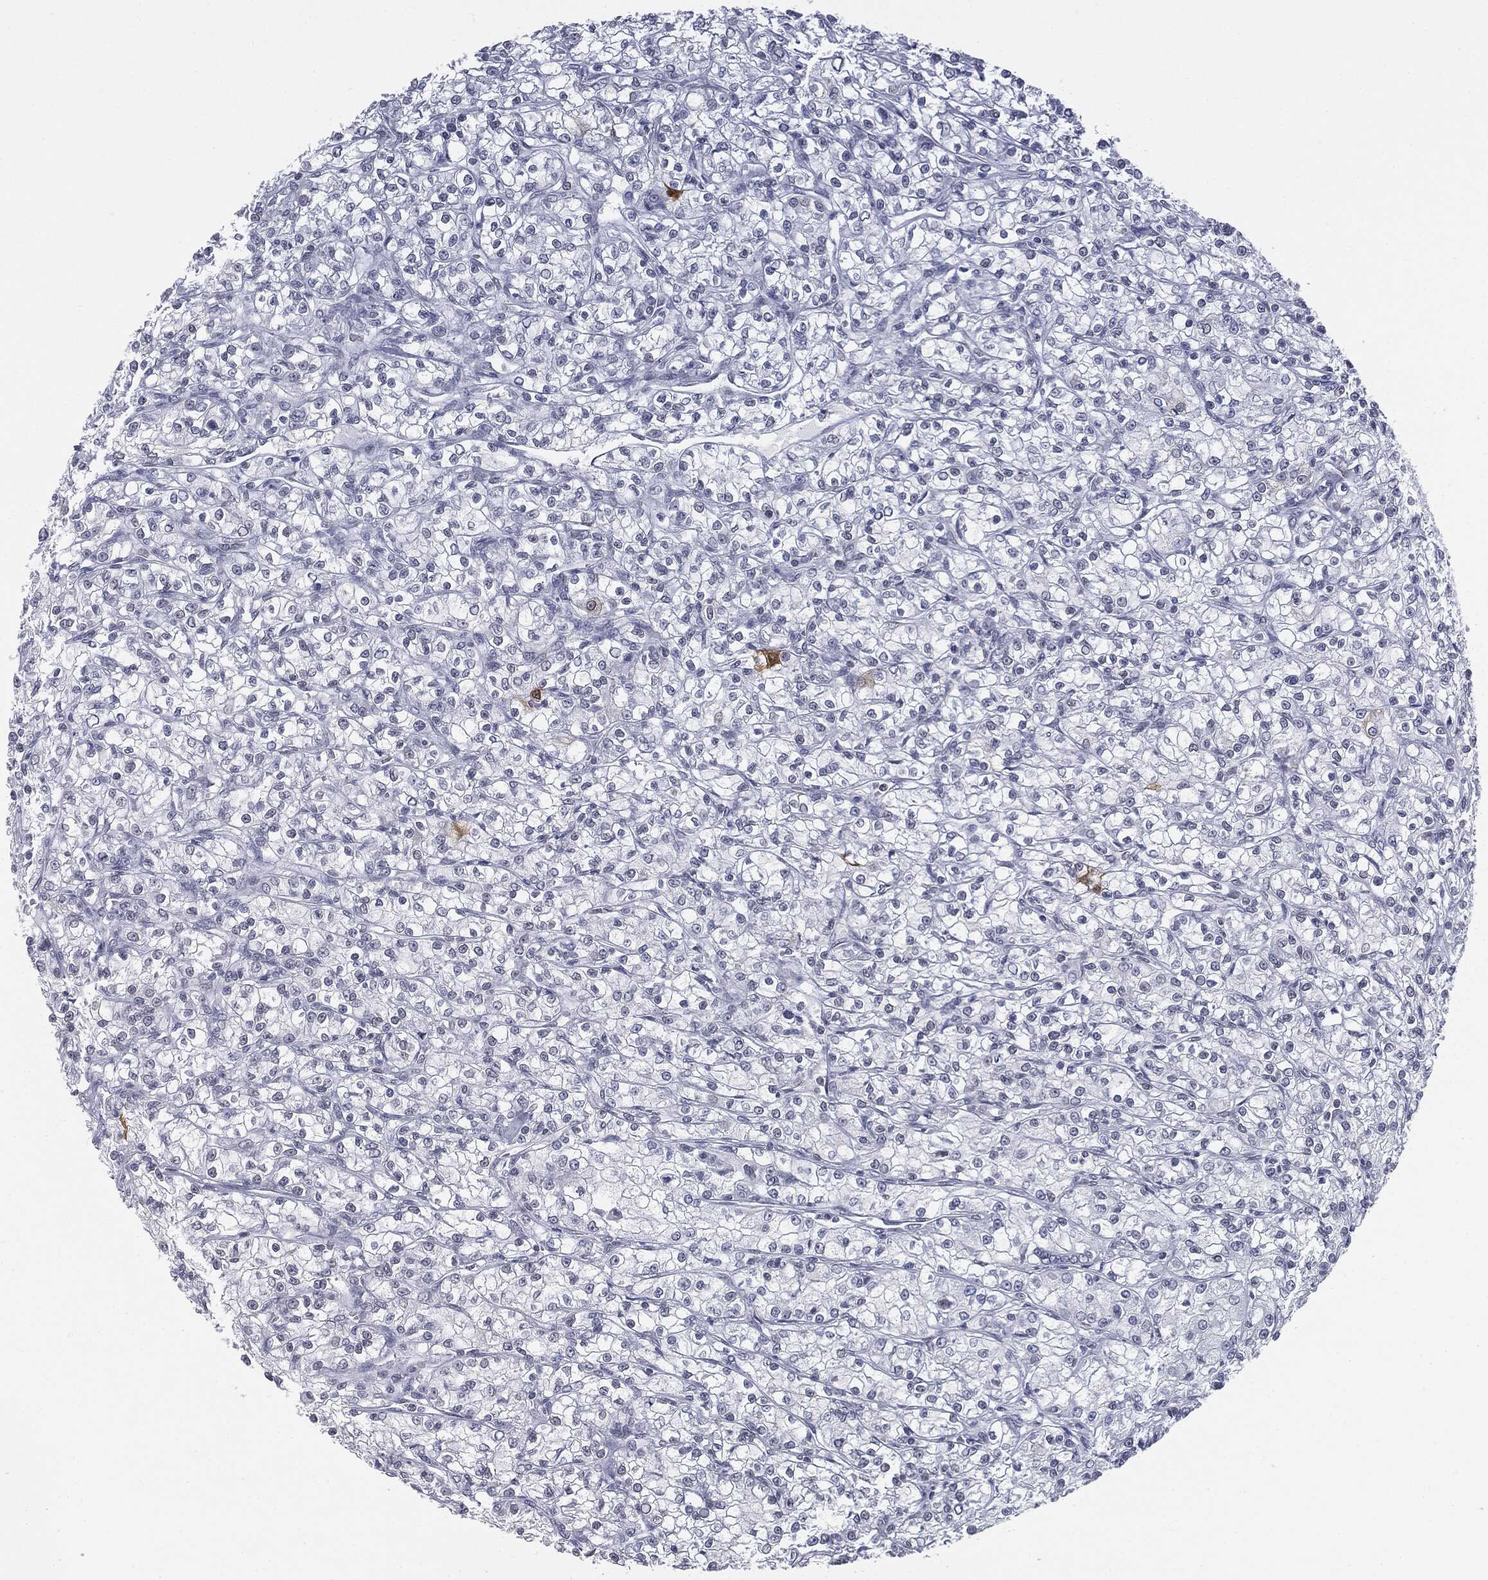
{"staining": {"intensity": "strong", "quantity": "<25%", "location": "cytoplasmic/membranous"}, "tissue": "renal cancer", "cell_type": "Tumor cells", "image_type": "cancer", "snomed": [{"axis": "morphology", "description": "Adenocarcinoma, NOS"}, {"axis": "topography", "description": "Kidney"}], "caption": "High-power microscopy captured an immunohistochemistry (IHC) image of renal cancer (adenocarcinoma), revealing strong cytoplasmic/membranous positivity in approximately <25% of tumor cells.", "gene": "ALDOB", "patient": {"sex": "female", "age": 59}}